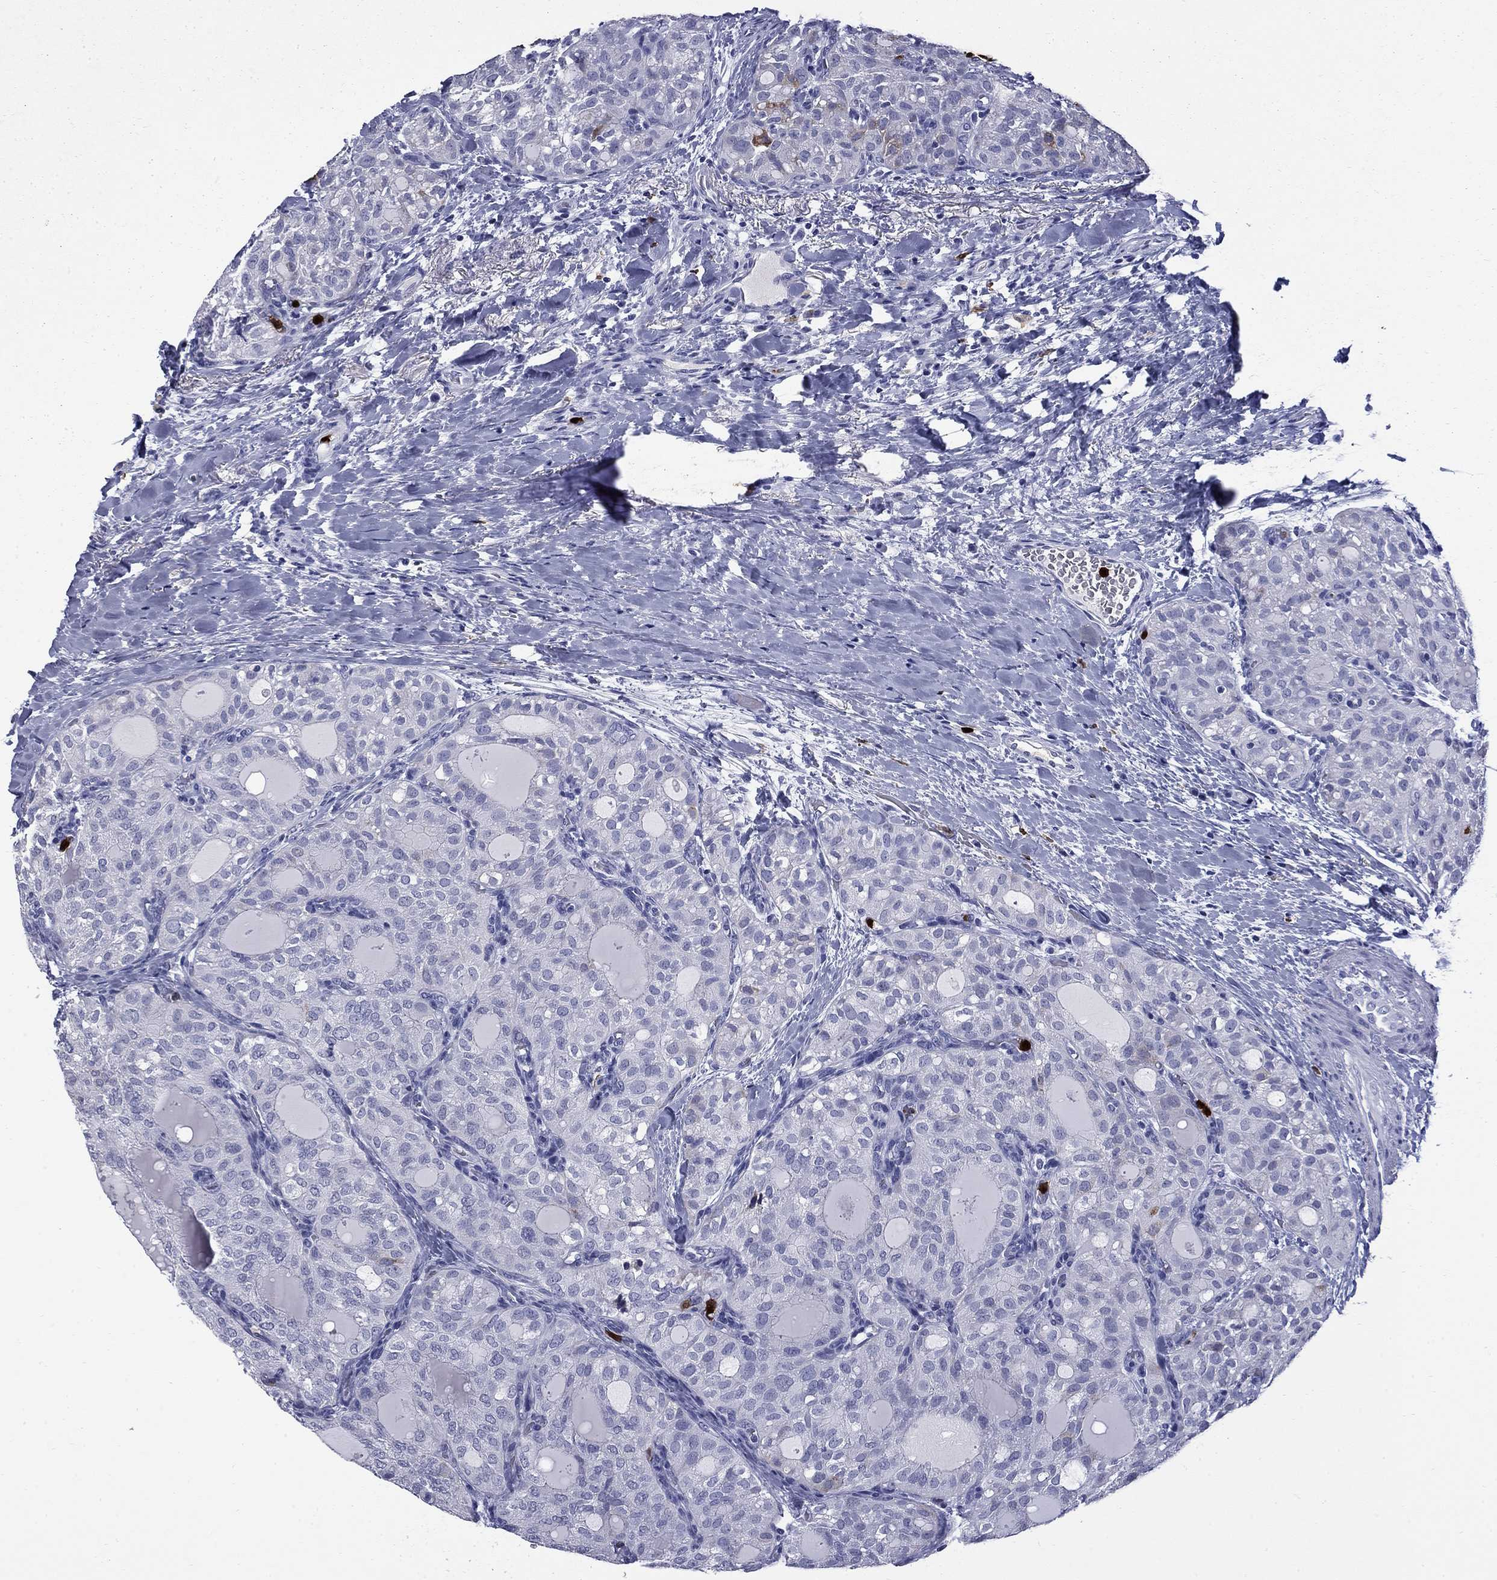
{"staining": {"intensity": "negative", "quantity": "none", "location": "none"}, "tissue": "thyroid cancer", "cell_type": "Tumor cells", "image_type": "cancer", "snomed": [{"axis": "morphology", "description": "Follicular adenoma carcinoma, NOS"}, {"axis": "topography", "description": "Thyroid gland"}], "caption": "Histopathology image shows no protein staining in tumor cells of thyroid cancer (follicular adenoma carcinoma) tissue.", "gene": "TRIM29", "patient": {"sex": "male", "age": 75}}